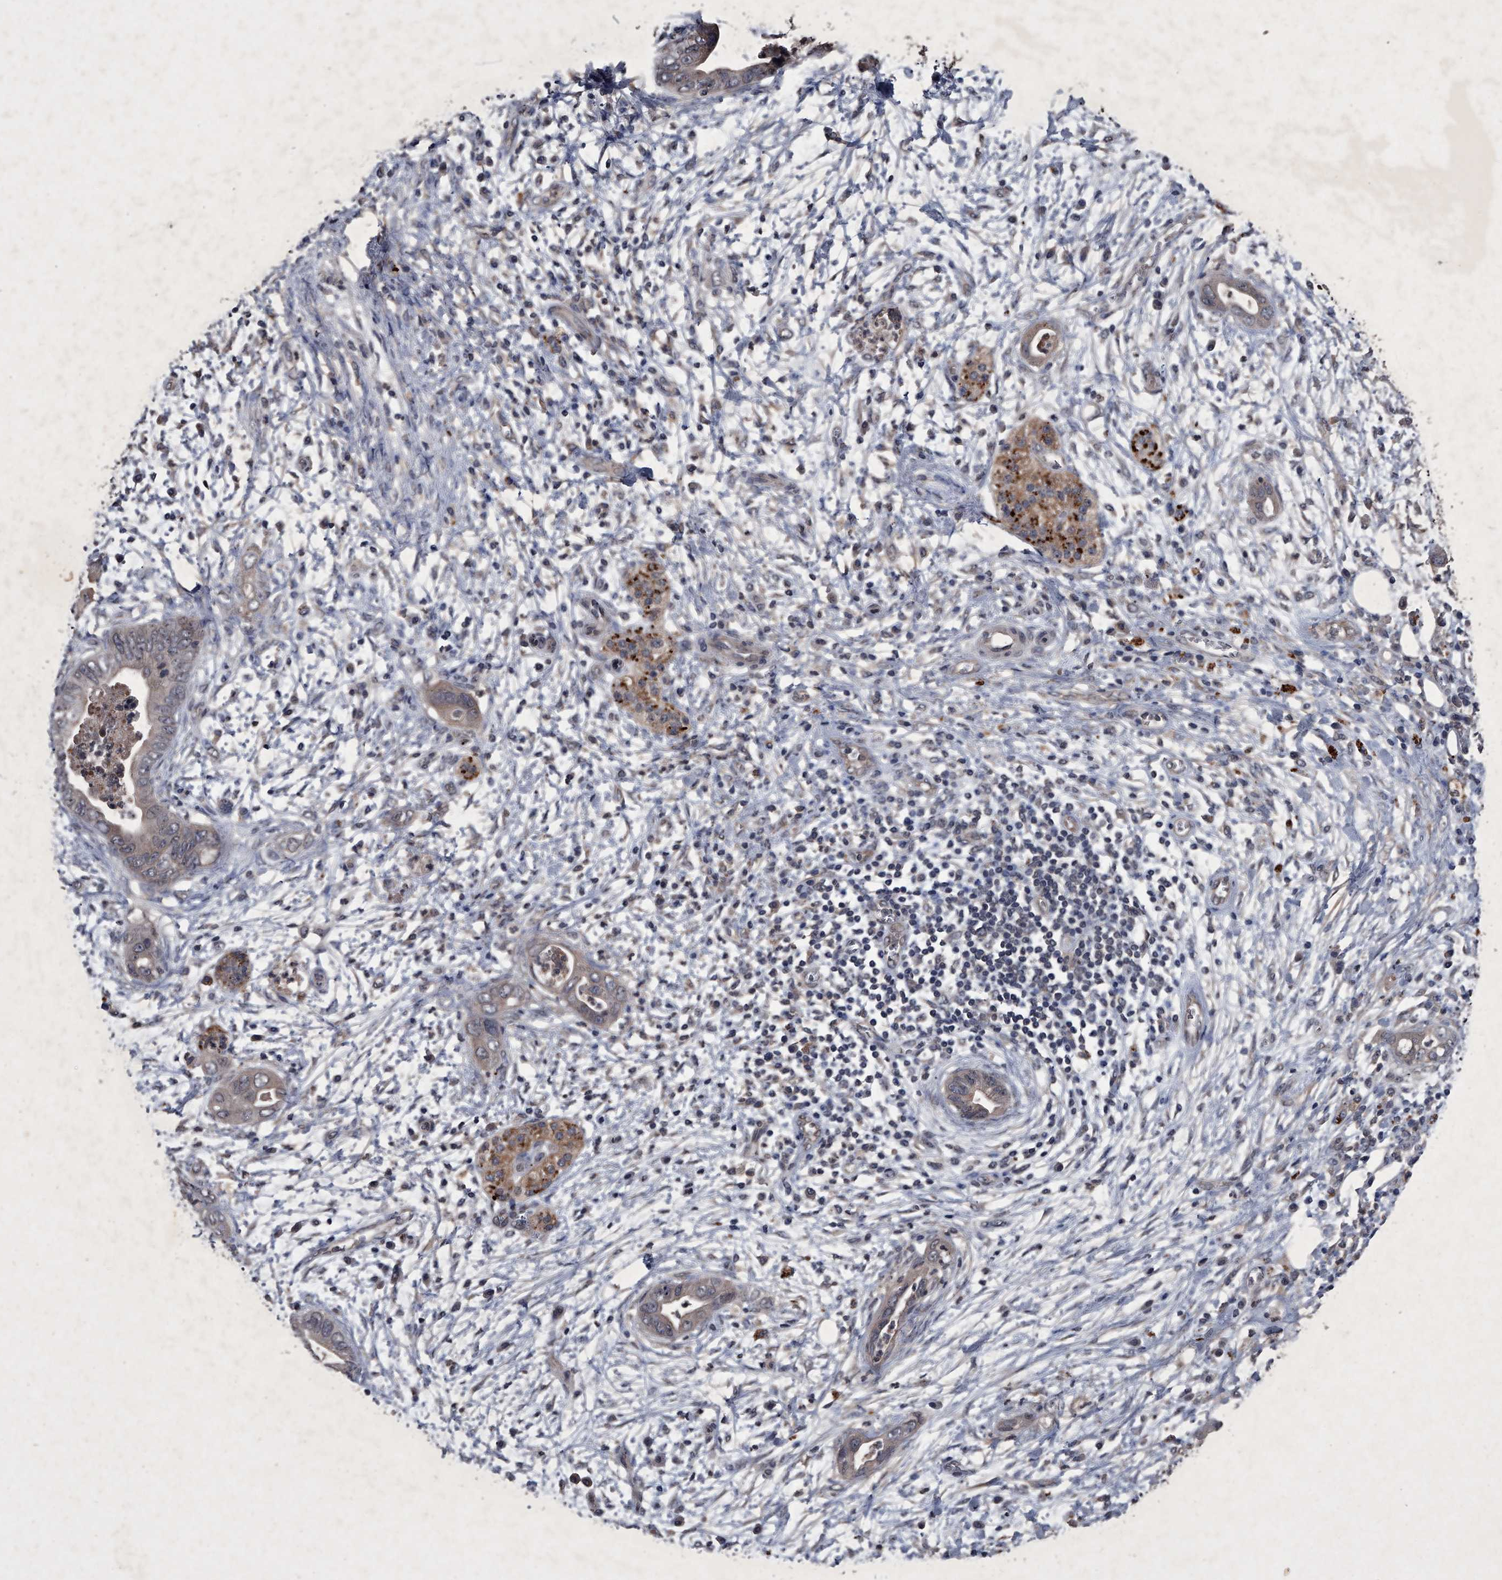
{"staining": {"intensity": "weak", "quantity": ">75%", "location": "cytoplasmic/membranous"}, "tissue": "pancreatic cancer", "cell_type": "Tumor cells", "image_type": "cancer", "snomed": [{"axis": "morphology", "description": "Adenocarcinoma, NOS"}, {"axis": "topography", "description": "Pancreas"}], "caption": "An image of human adenocarcinoma (pancreatic) stained for a protein shows weak cytoplasmic/membranous brown staining in tumor cells. (brown staining indicates protein expression, while blue staining denotes nuclei).", "gene": "MAPKAP1", "patient": {"sex": "male", "age": 75}}